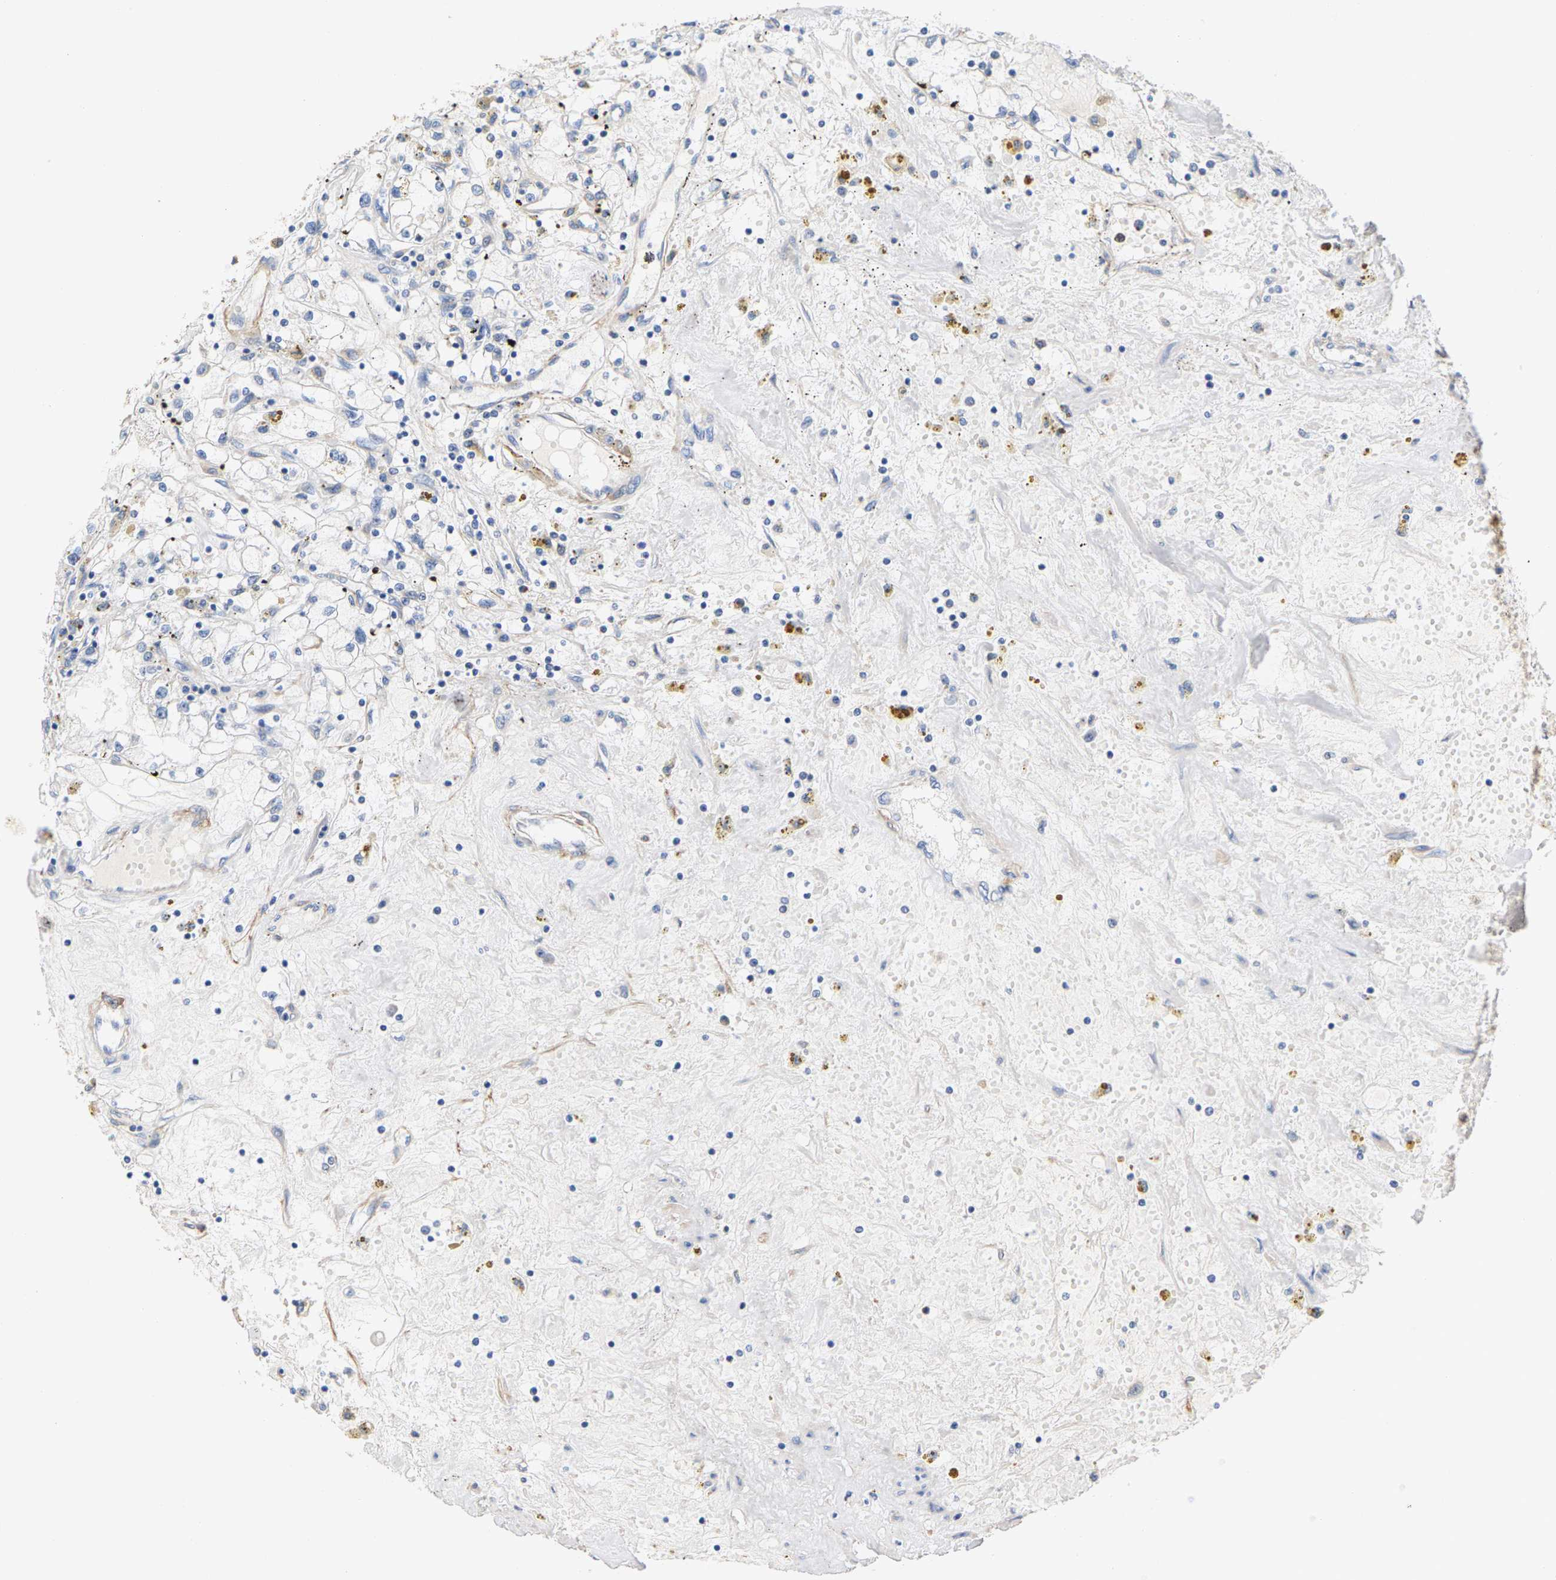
{"staining": {"intensity": "negative", "quantity": "none", "location": "none"}, "tissue": "renal cancer", "cell_type": "Tumor cells", "image_type": "cancer", "snomed": [{"axis": "morphology", "description": "Adenocarcinoma, NOS"}, {"axis": "topography", "description": "Kidney"}], "caption": "Tumor cells are negative for brown protein staining in renal cancer. (Brightfield microscopy of DAB immunohistochemistry (IHC) at high magnification).", "gene": "SHMT2", "patient": {"sex": "male", "age": 56}}